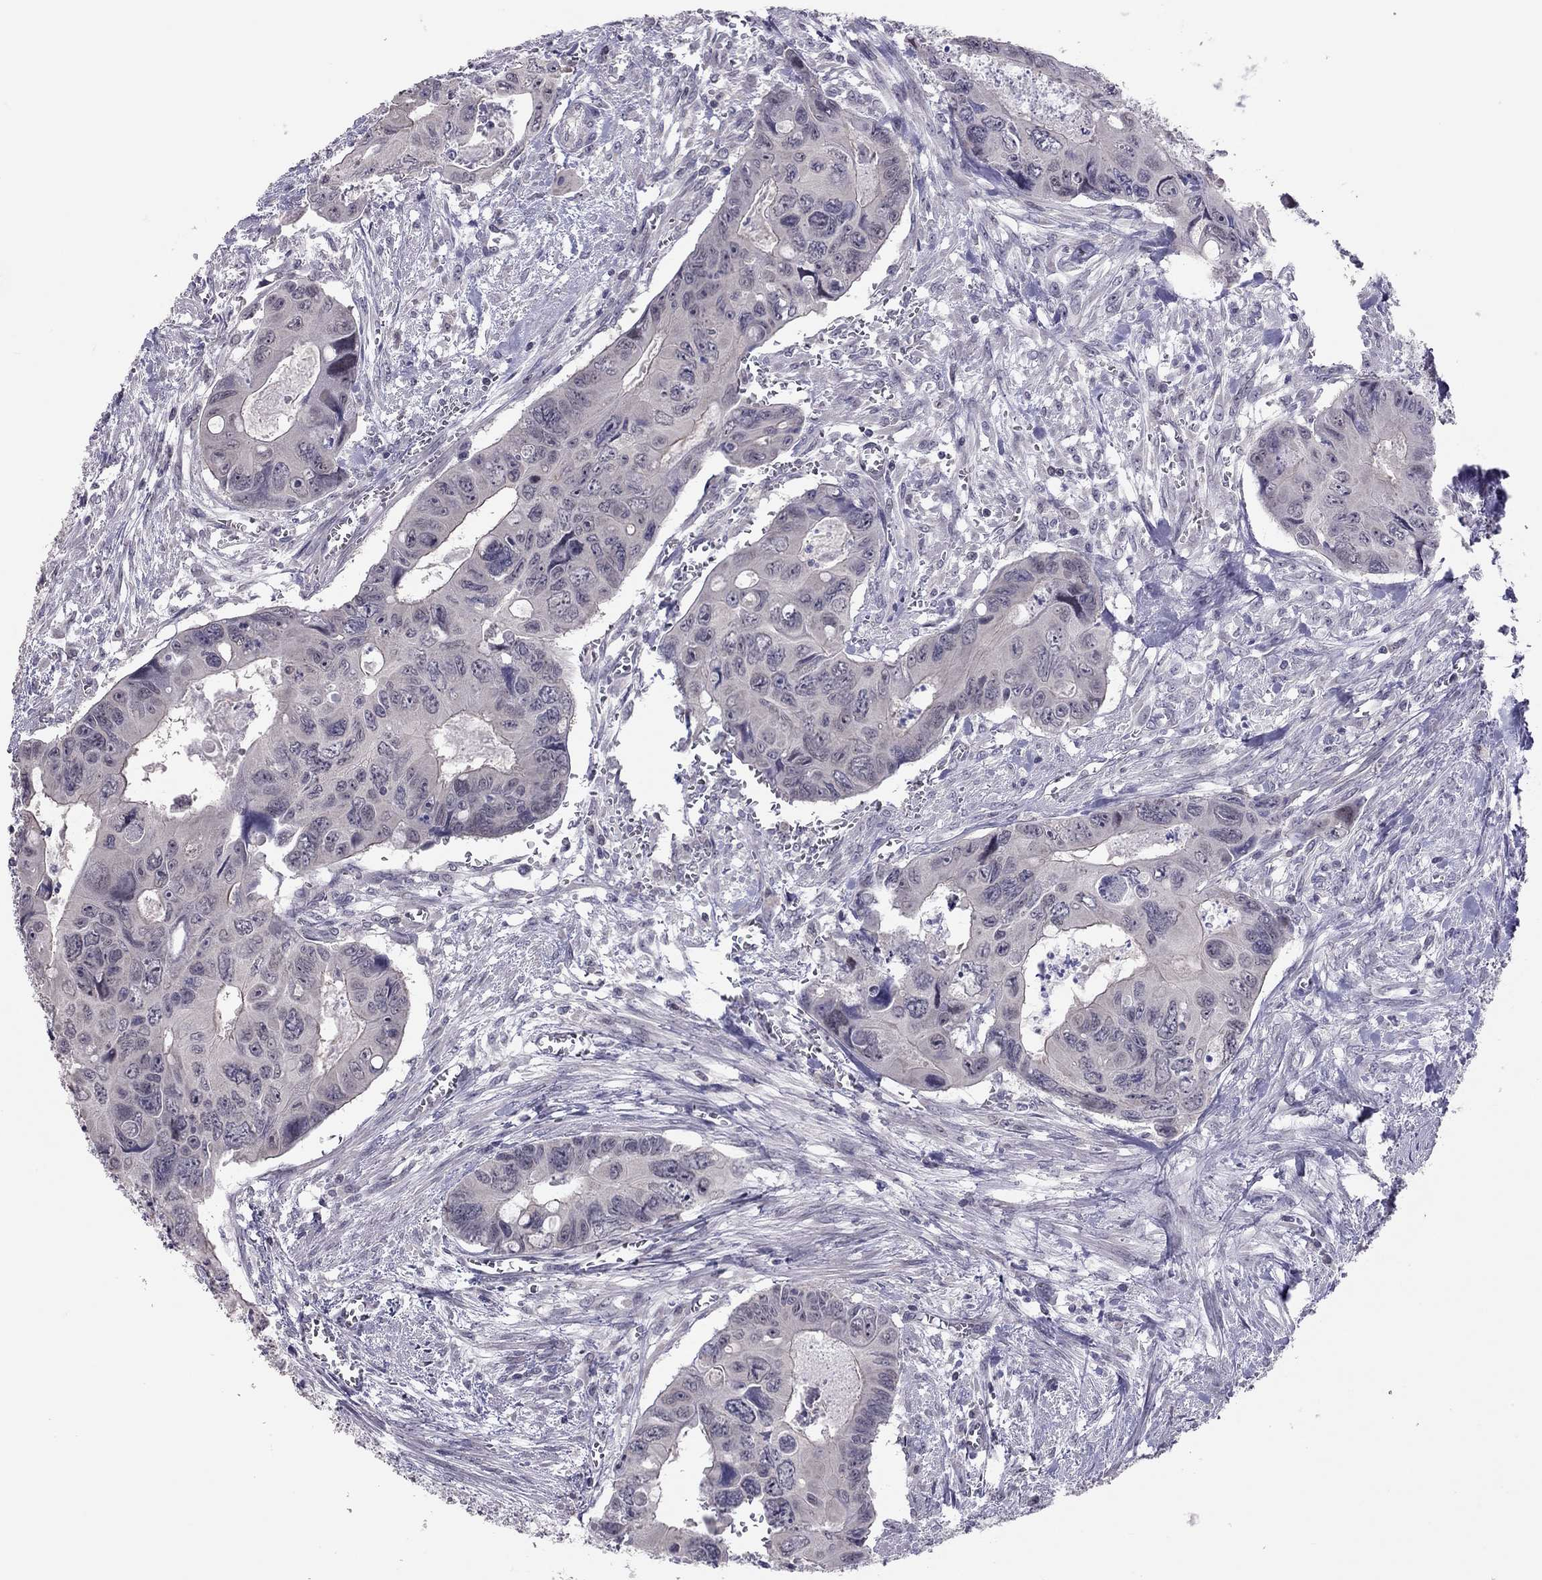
{"staining": {"intensity": "negative", "quantity": "none", "location": "none"}, "tissue": "colorectal cancer", "cell_type": "Tumor cells", "image_type": "cancer", "snomed": [{"axis": "morphology", "description": "Adenocarcinoma, NOS"}, {"axis": "topography", "description": "Rectum"}], "caption": "Immunohistochemistry (IHC) photomicrograph of neoplastic tissue: human colorectal cancer (adenocarcinoma) stained with DAB (3,3'-diaminobenzidine) demonstrates no significant protein positivity in tumor cells.", "gene": "HSF2BP", "patient": {"sex": "male", "age": 62}}